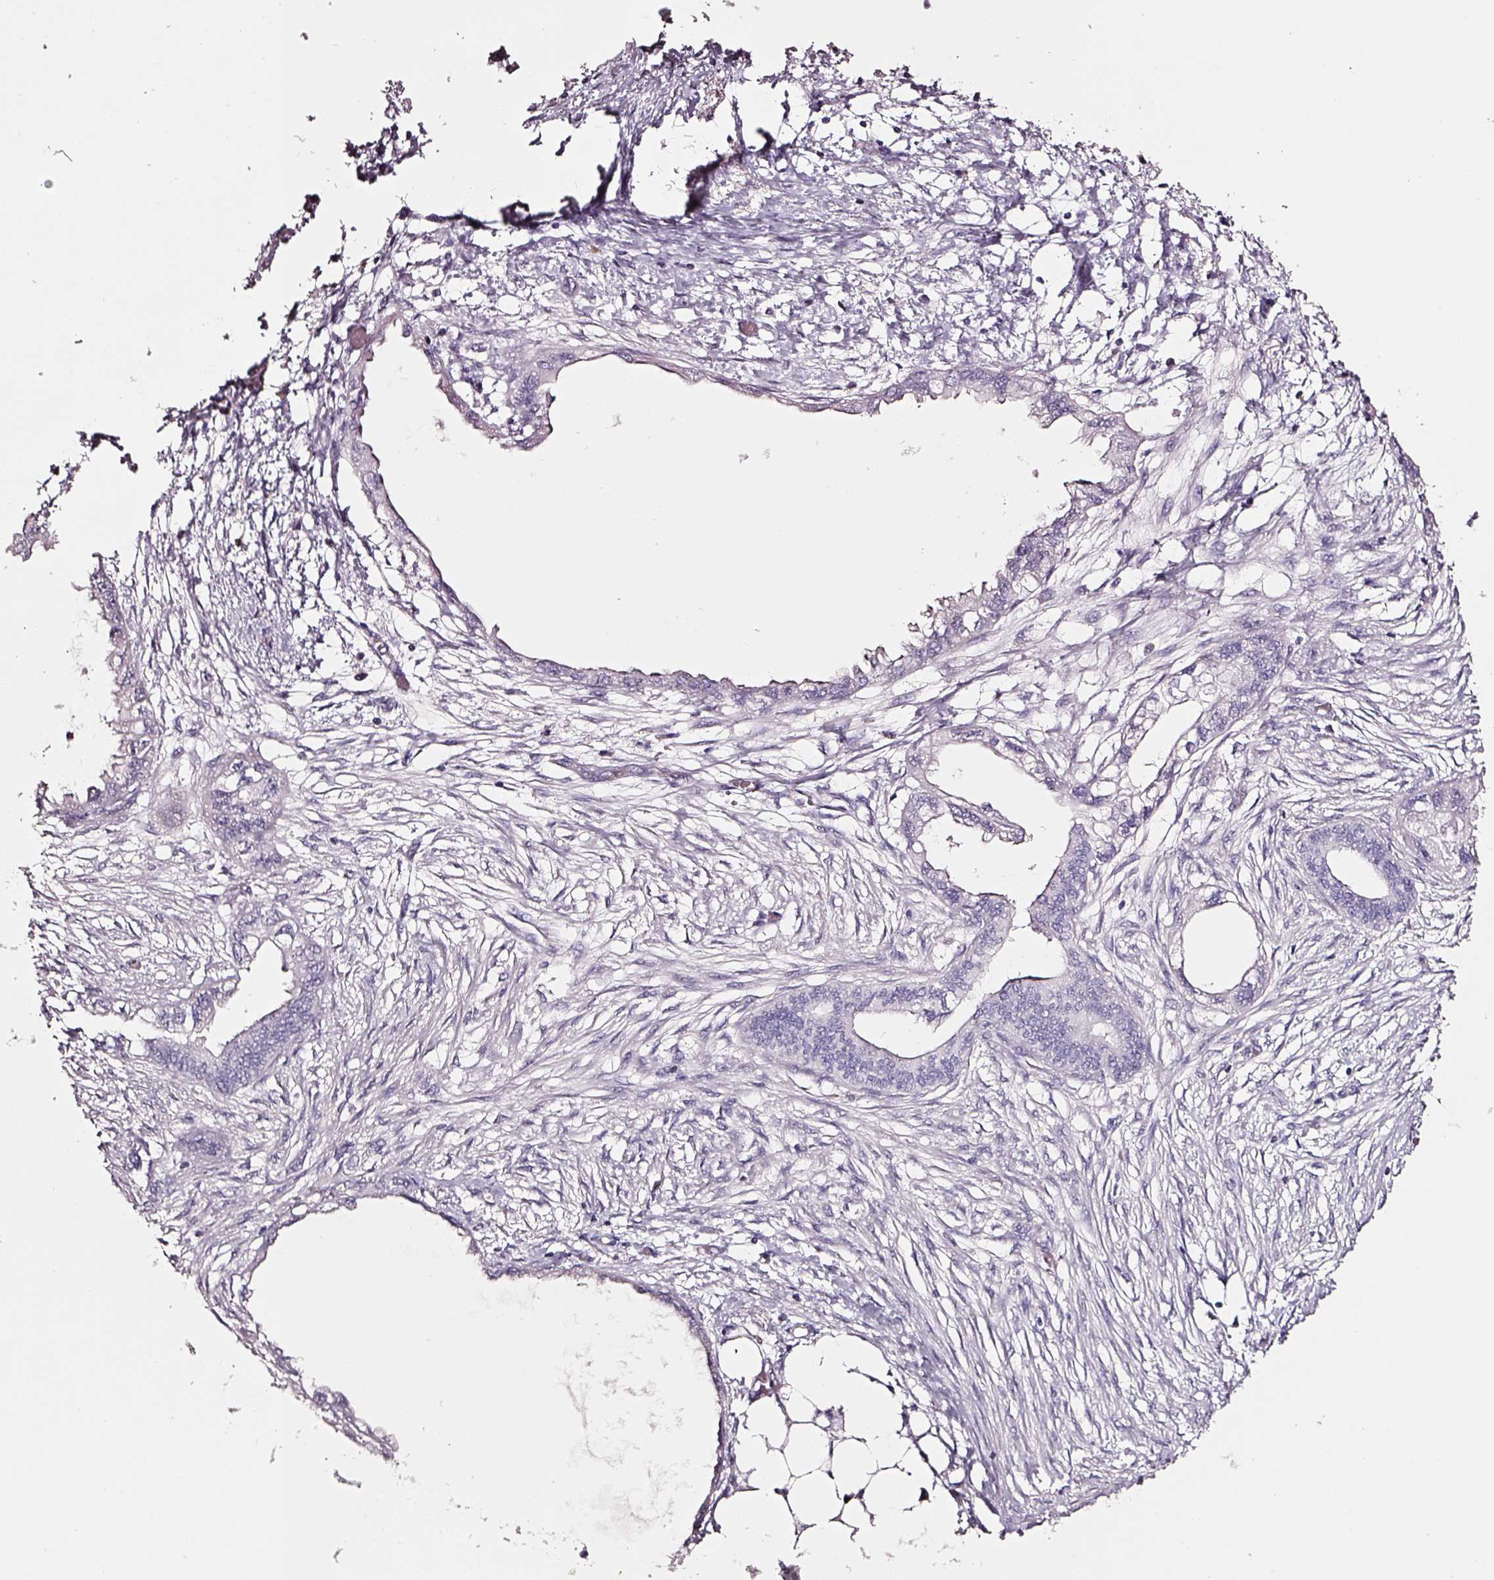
{"staining": {"intensity": "negative", "quantity": "none", "location": "none"}, "tissue": "endometrial cancer", "cell_type": "Tumor cells", "image_type": "cancer", "snomed": [{"axis": "morphology", "description": "Adenocarcinoma, NOS"}, {"axis": "morphology", "description": "Adenocarcinoma, metastatic, NOS"}, {"axis": "topography", "description": "Adipose tissue"}, {"axis": "topography", "description": "Endometrium"}], "caption": "Photomicrograph shows no protein expression in tumor cells of endometrial cancer (metastatic adenocarcinoma) tissue.", "gene": "SMIM17", "patient": {"sex": "female", "age": 67}}